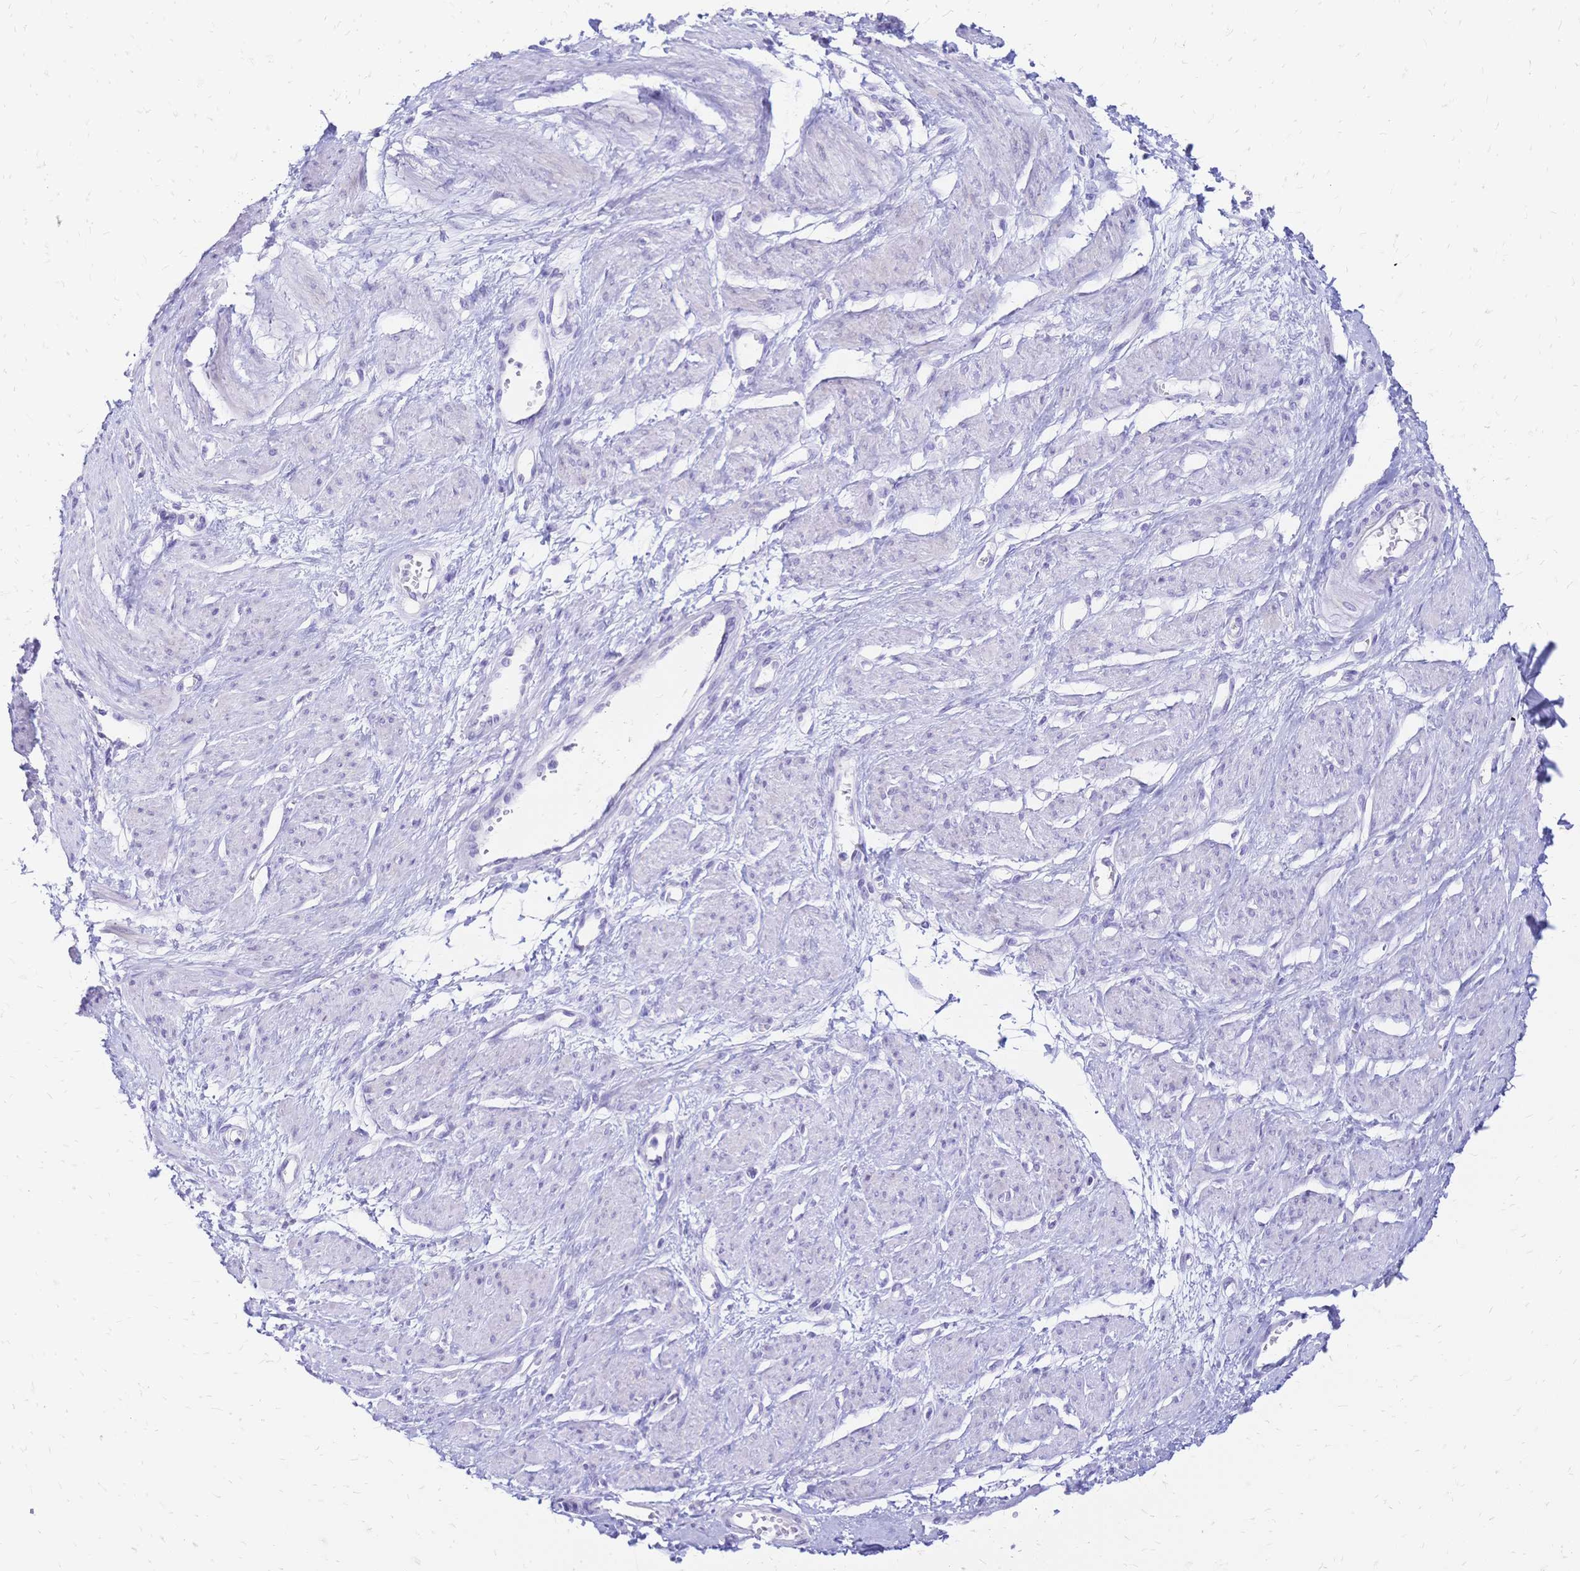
{"staining": {"intensity": "negative", "quantity": "none", "location": "none"}, "tissue": "smooth muscle", "cell_type": "Smooth muscle cells", "image_type": "normal", "snomed": [{"axis": "morphology", "description": "Normal tissue, NOS"}, {"axis": "topography", "description": "Smooth muscle"}, {"axis": "topography", "description": "Uterus"}], "caption": "A micrograph of smooth muscle stained for a protein reveals no brown staining in smooth muscle cells.", "gene": "GRB7", "patient": {"sex": "female", "age": 39}}